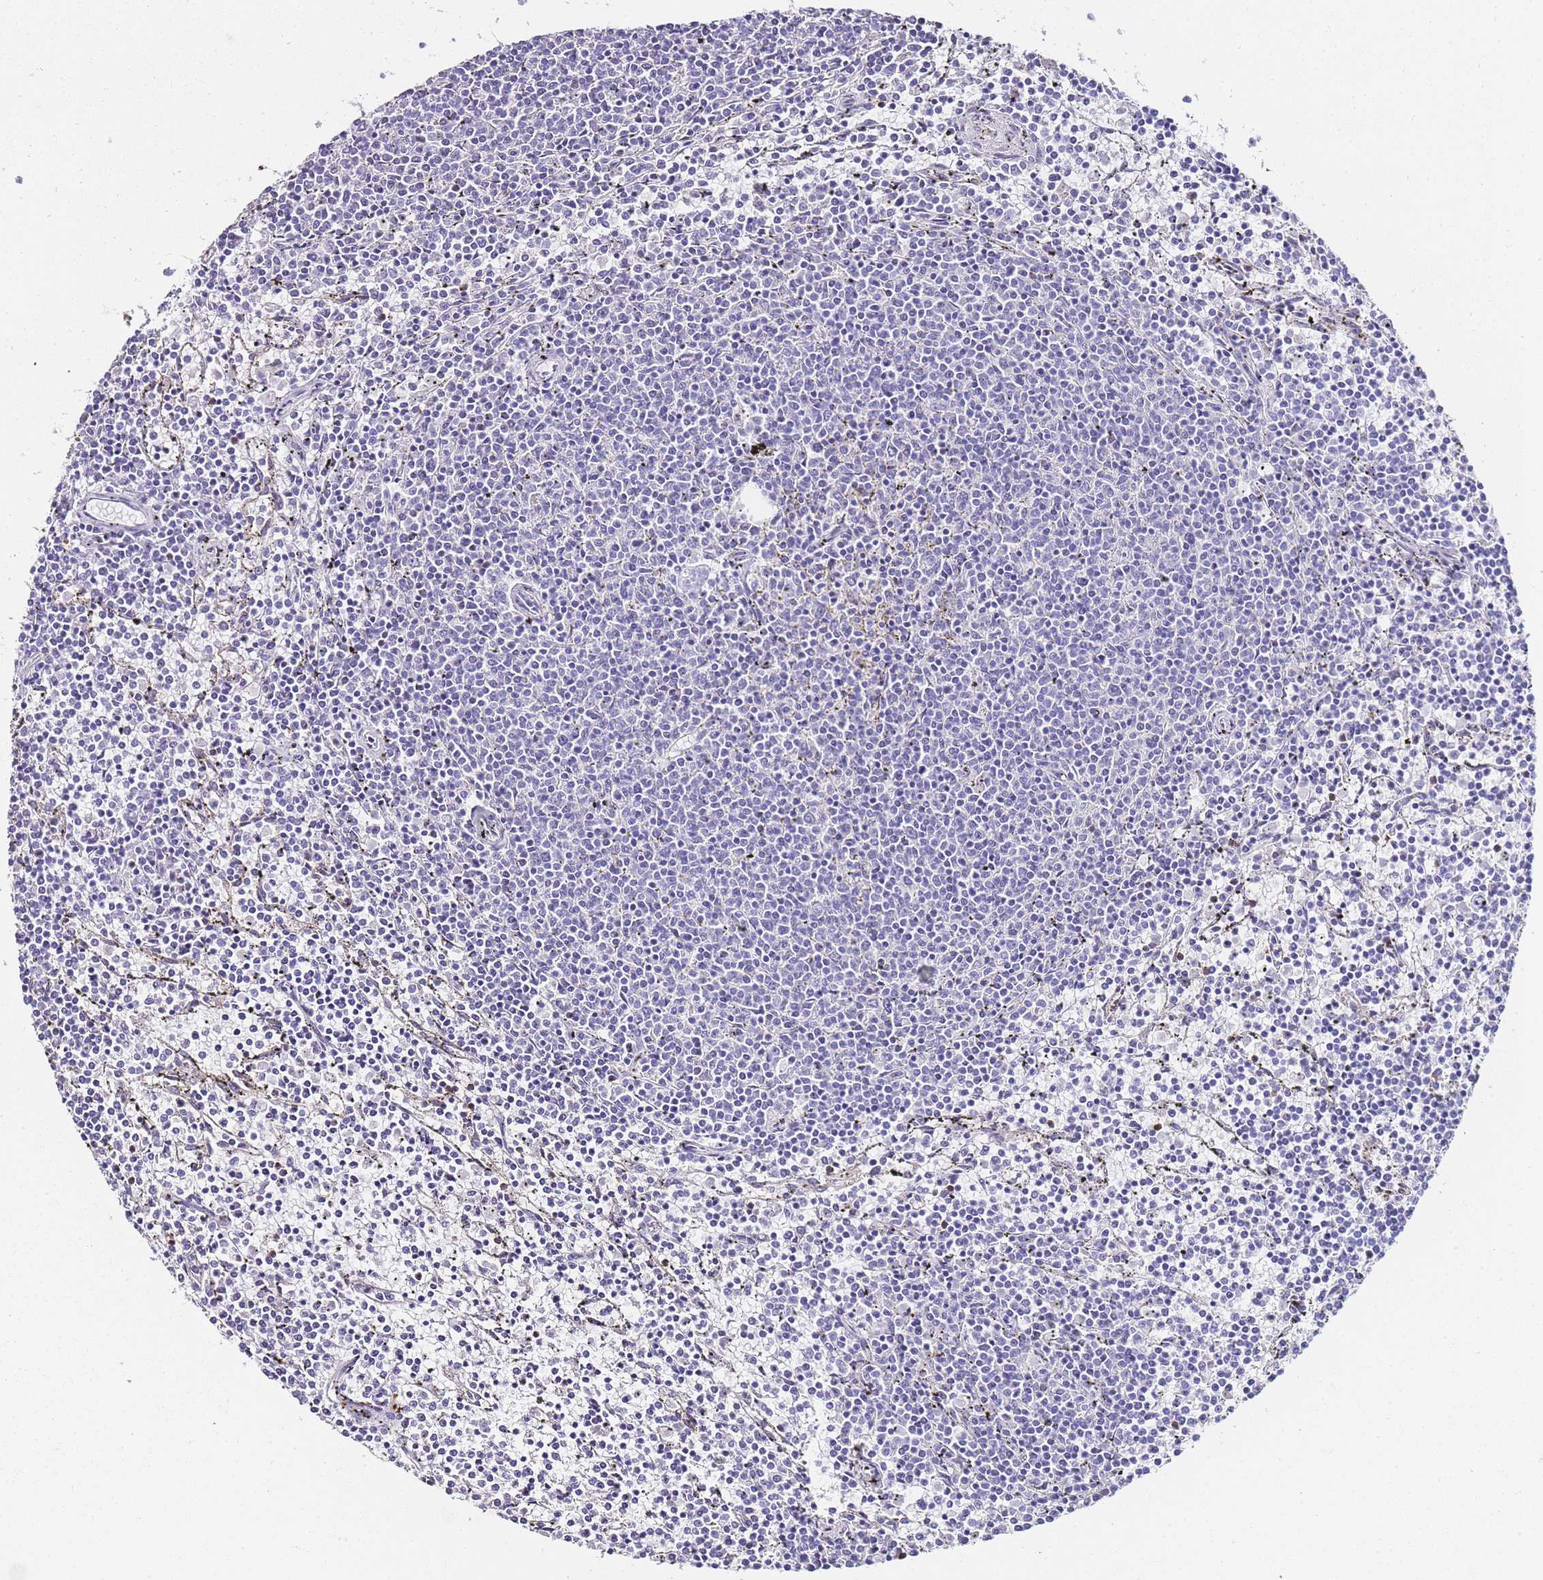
{"staining": {"intensity": "negative", "quantity": "none", "location": "none"}, "tissue": "lymphoma", "cell_type": "Tumor cells", "image_type": "cancer", "snomed": [{"axis": "morphology", "description": "Malignant lymphoma, non-Hodgkin's type, Low grade"}, {"axis": "topography", "description": "Spleen"}], "caption": "Tumor cells are negative for protein expression in human lymphoma. The staining is performed using DAB (3,3'-diaminobenzidine) brown chromogen with nuclei counter-stained in using hematoxylin.", "gene": "DPP4", "patient": {"sex": "female", "age": 50}}